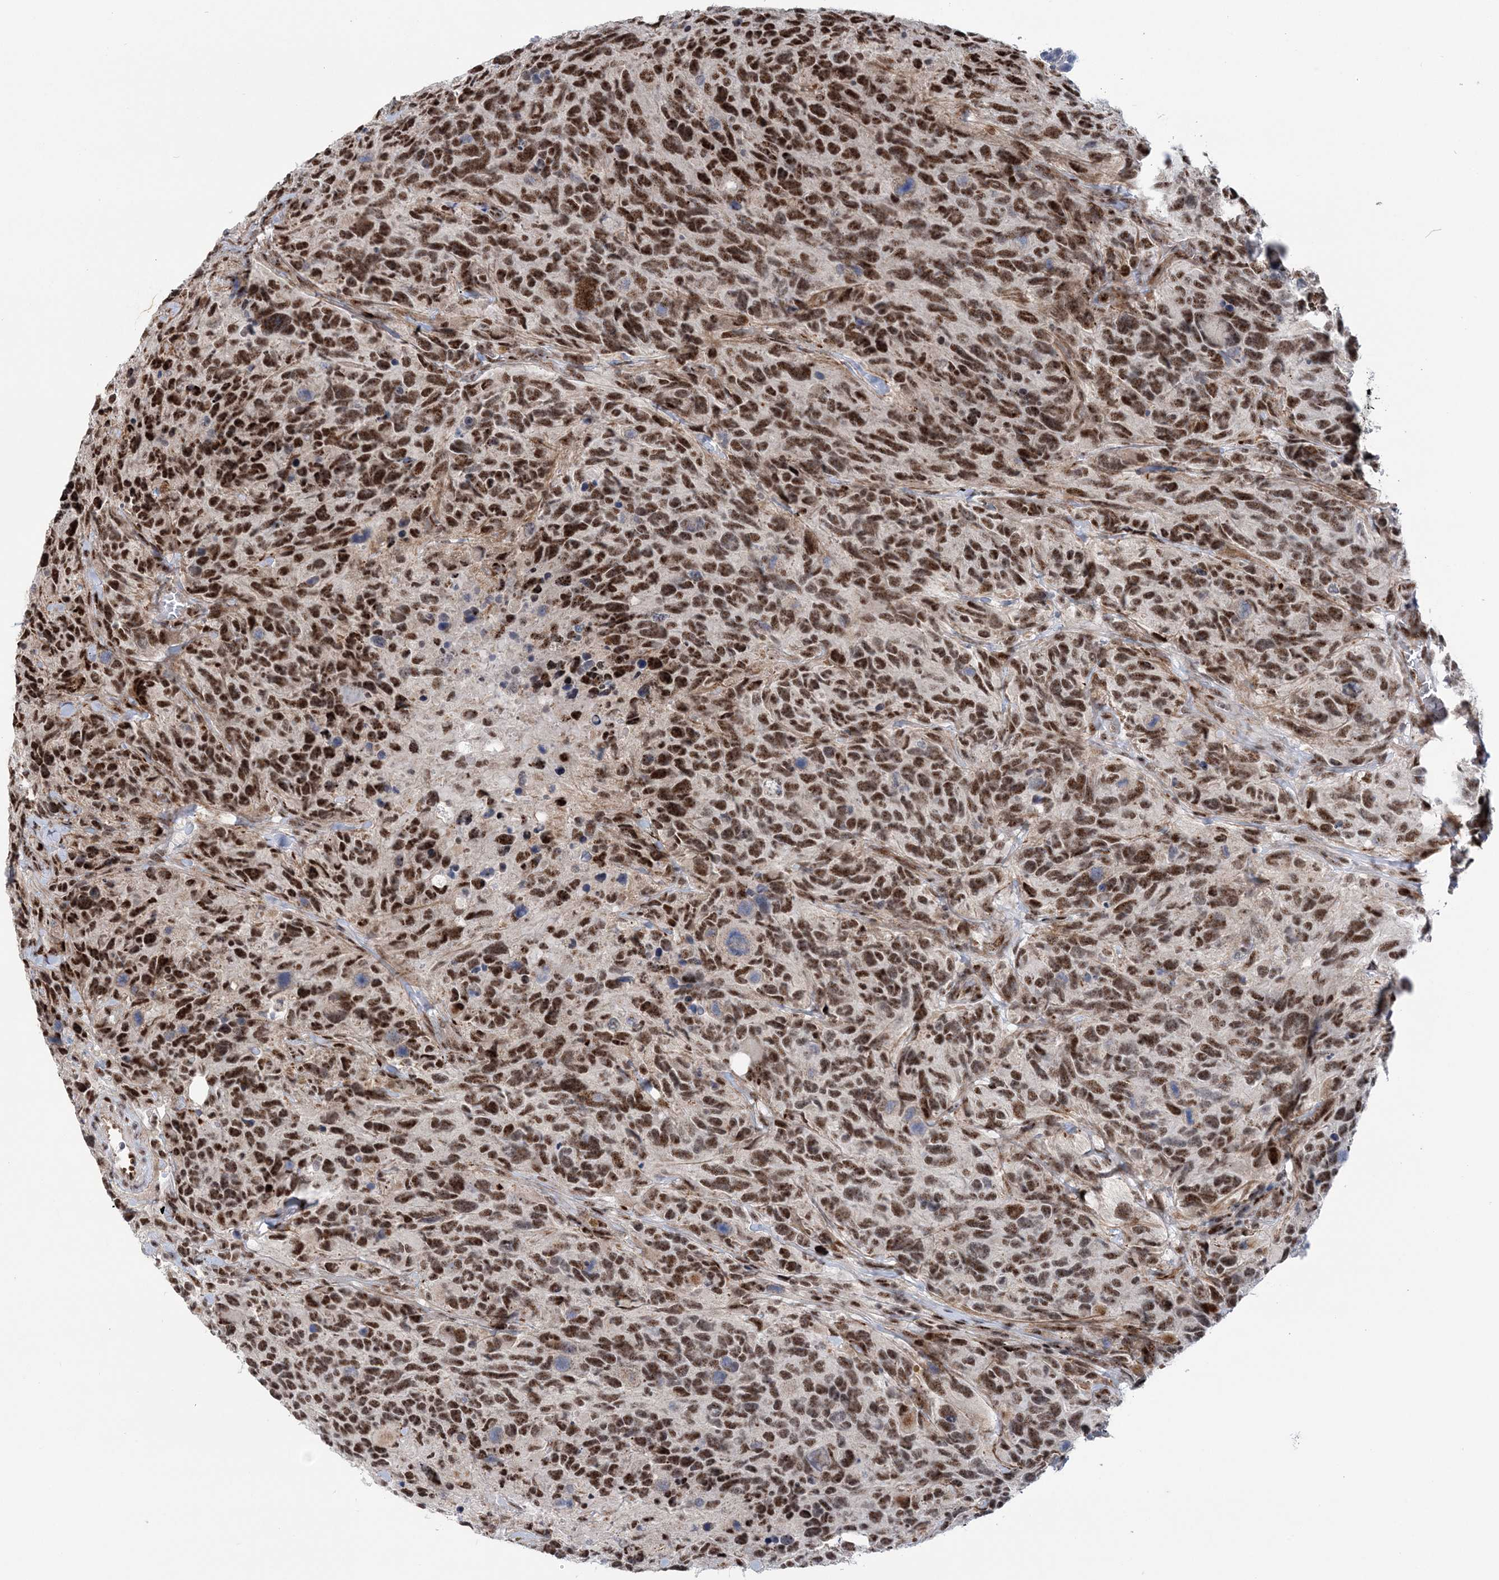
{"staining": {"intensity": "strong", "quantity": "25%-75%", "location": "nuclear"}, "tissue": "glioma", "cell_type": "Tumor cells", "image_type": "cancer", "snomed": [{"axis": "morphology", "description": "Glioma, malignant, High grade"}, {"axis": "topography", "description": "Brain"}], "caption": "Immunohistochemical staining of malignant glioma (high-grade) shows high levels of strong nuclear protein staining in about 25%-75% of tumor cells.", "gene": "TATDN2", "patient": {"sex": "male", "age": 69}}